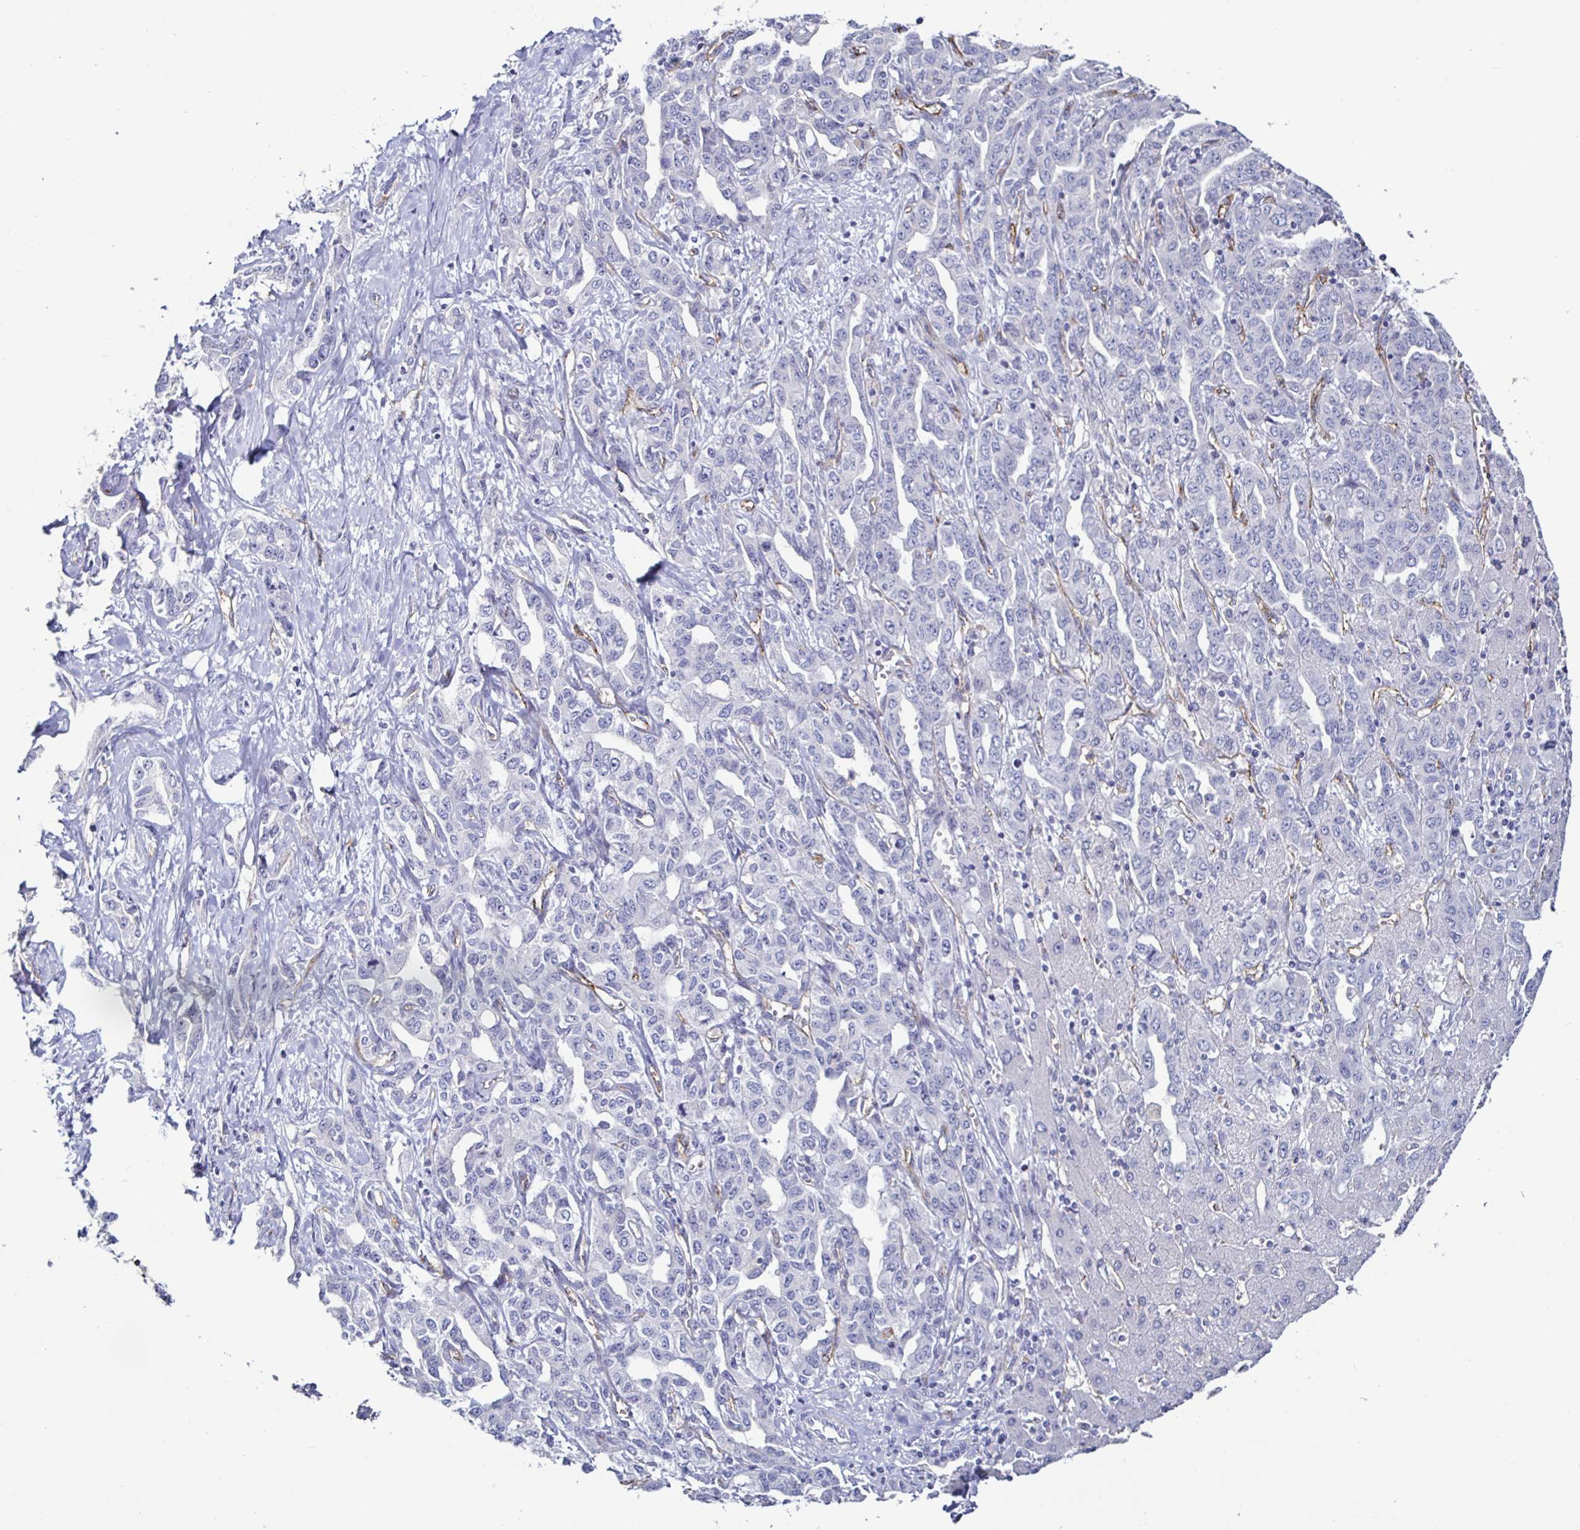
{"staining": {"intensity": "negative", "quantity": "none", "location": "none"}, "tissue": "liver cancer", "cell_type": "Tumor cells", "image_type": "cancer", "snomed": [{"axis": "morphology", "description": "Cholangiocarcinoma"}, {"axis": "topography", "description": "Liver"}], "caption": "Liver cholangiocarcinoma stained for a protein using immunohistochemistry (IHC) reveals no expression tumor cells.", "gene": "ACSBG2", "patient": {"sex": "male", "age": 59}}